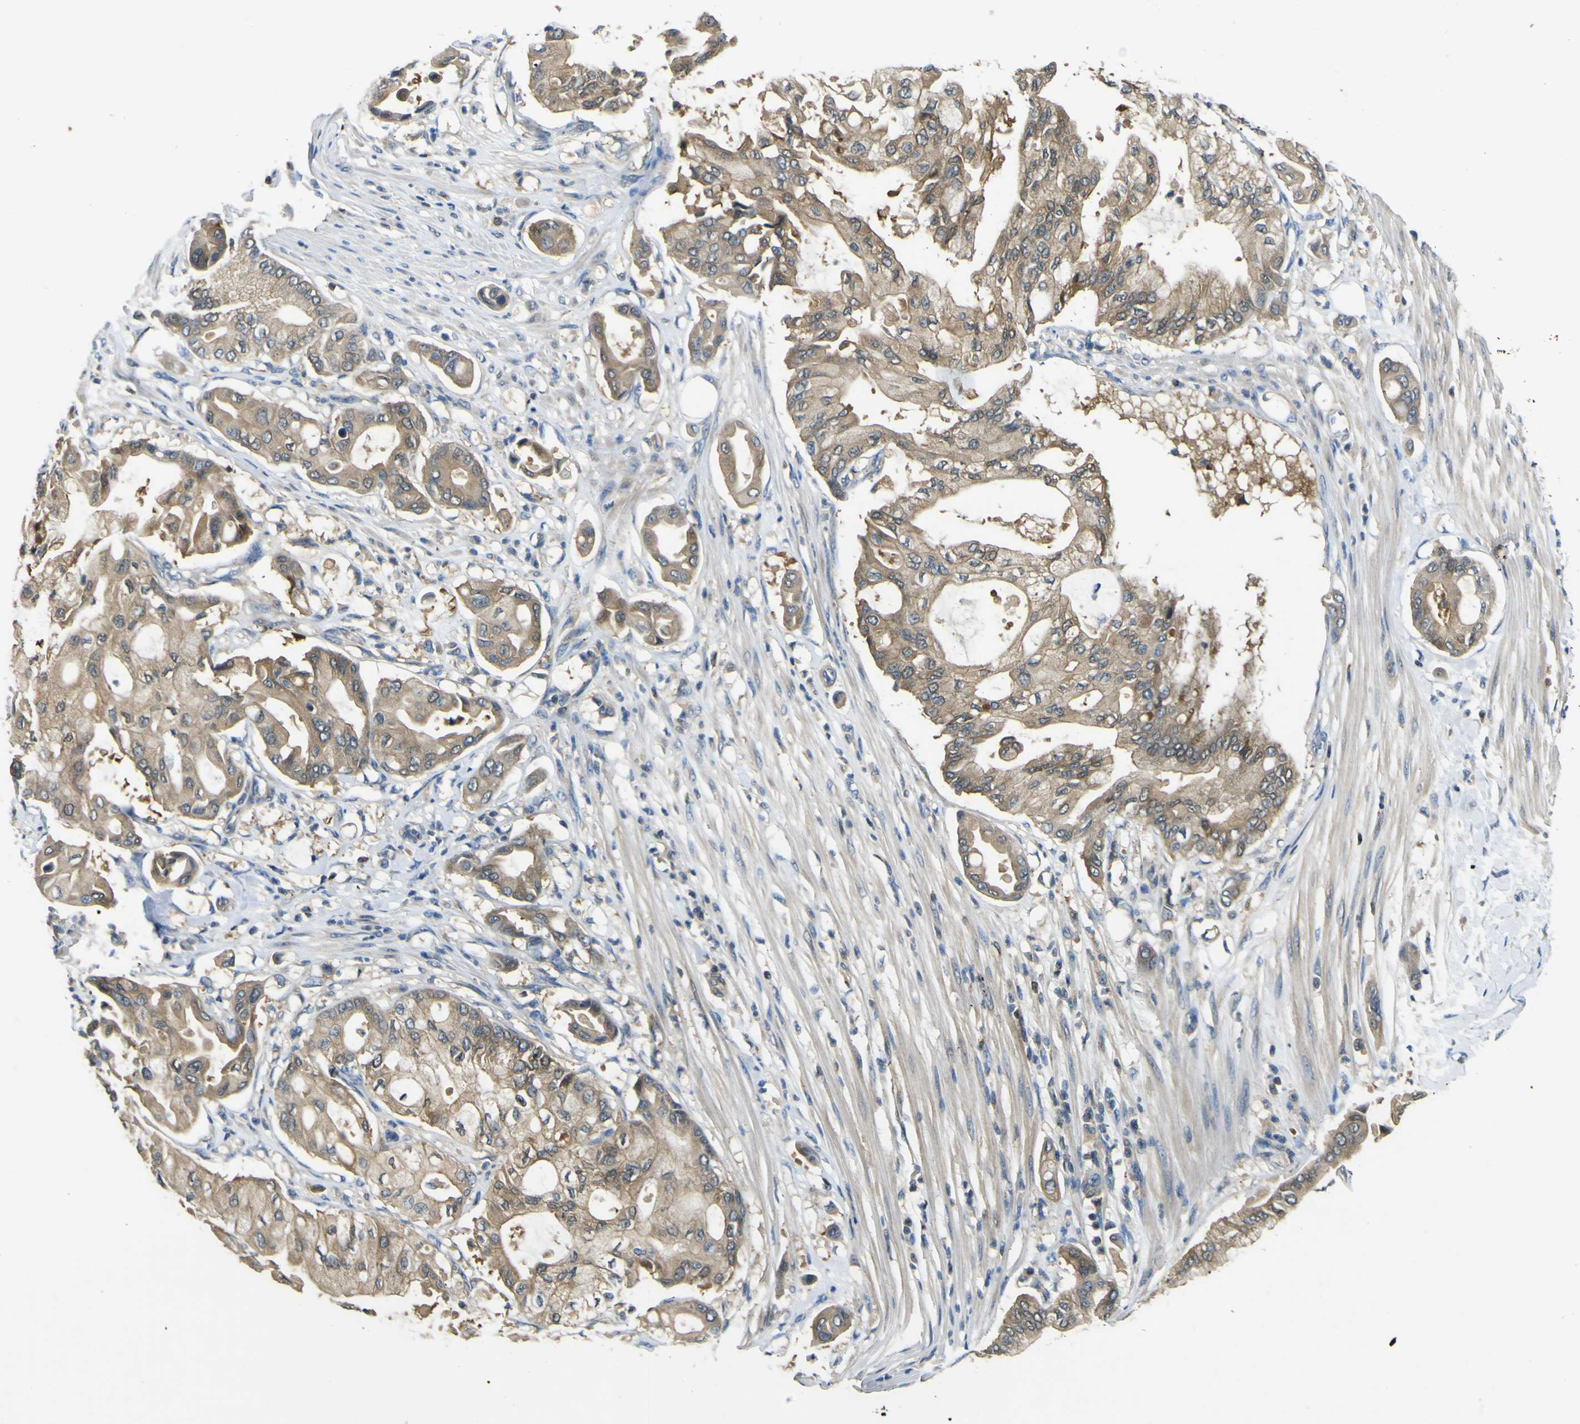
{"staining": {"intensity": "moderate", "quantity": ">75%", "location": "cytoplasmic/membranous"}, "tissue": "pancreatic cancer", "cell_type": "Tumor cells", "image_type": "cancer", "snomed": [{"axis": "morphology", "description": "Adenocarcinoma, NOS"}, {"axis": "morphology", "description": "Adenocarcinoma, metastatic, NOS"}, {"axis": "topography", "description": "Lymph node"}, {"axis": "topography", "description": "Pancreas"}, {"axis": "topography", "description": "Duodenum"}], "caption": "Approximately >75% of tumor cells in human pancreatic metastatic adenocarcinoma demonstrate moderate cytoplasmic/membranous protein expression as visualized by brown immunohistochemical staining.", "gene": "EML2", "patient": {"sex": "female", "age": 64}}